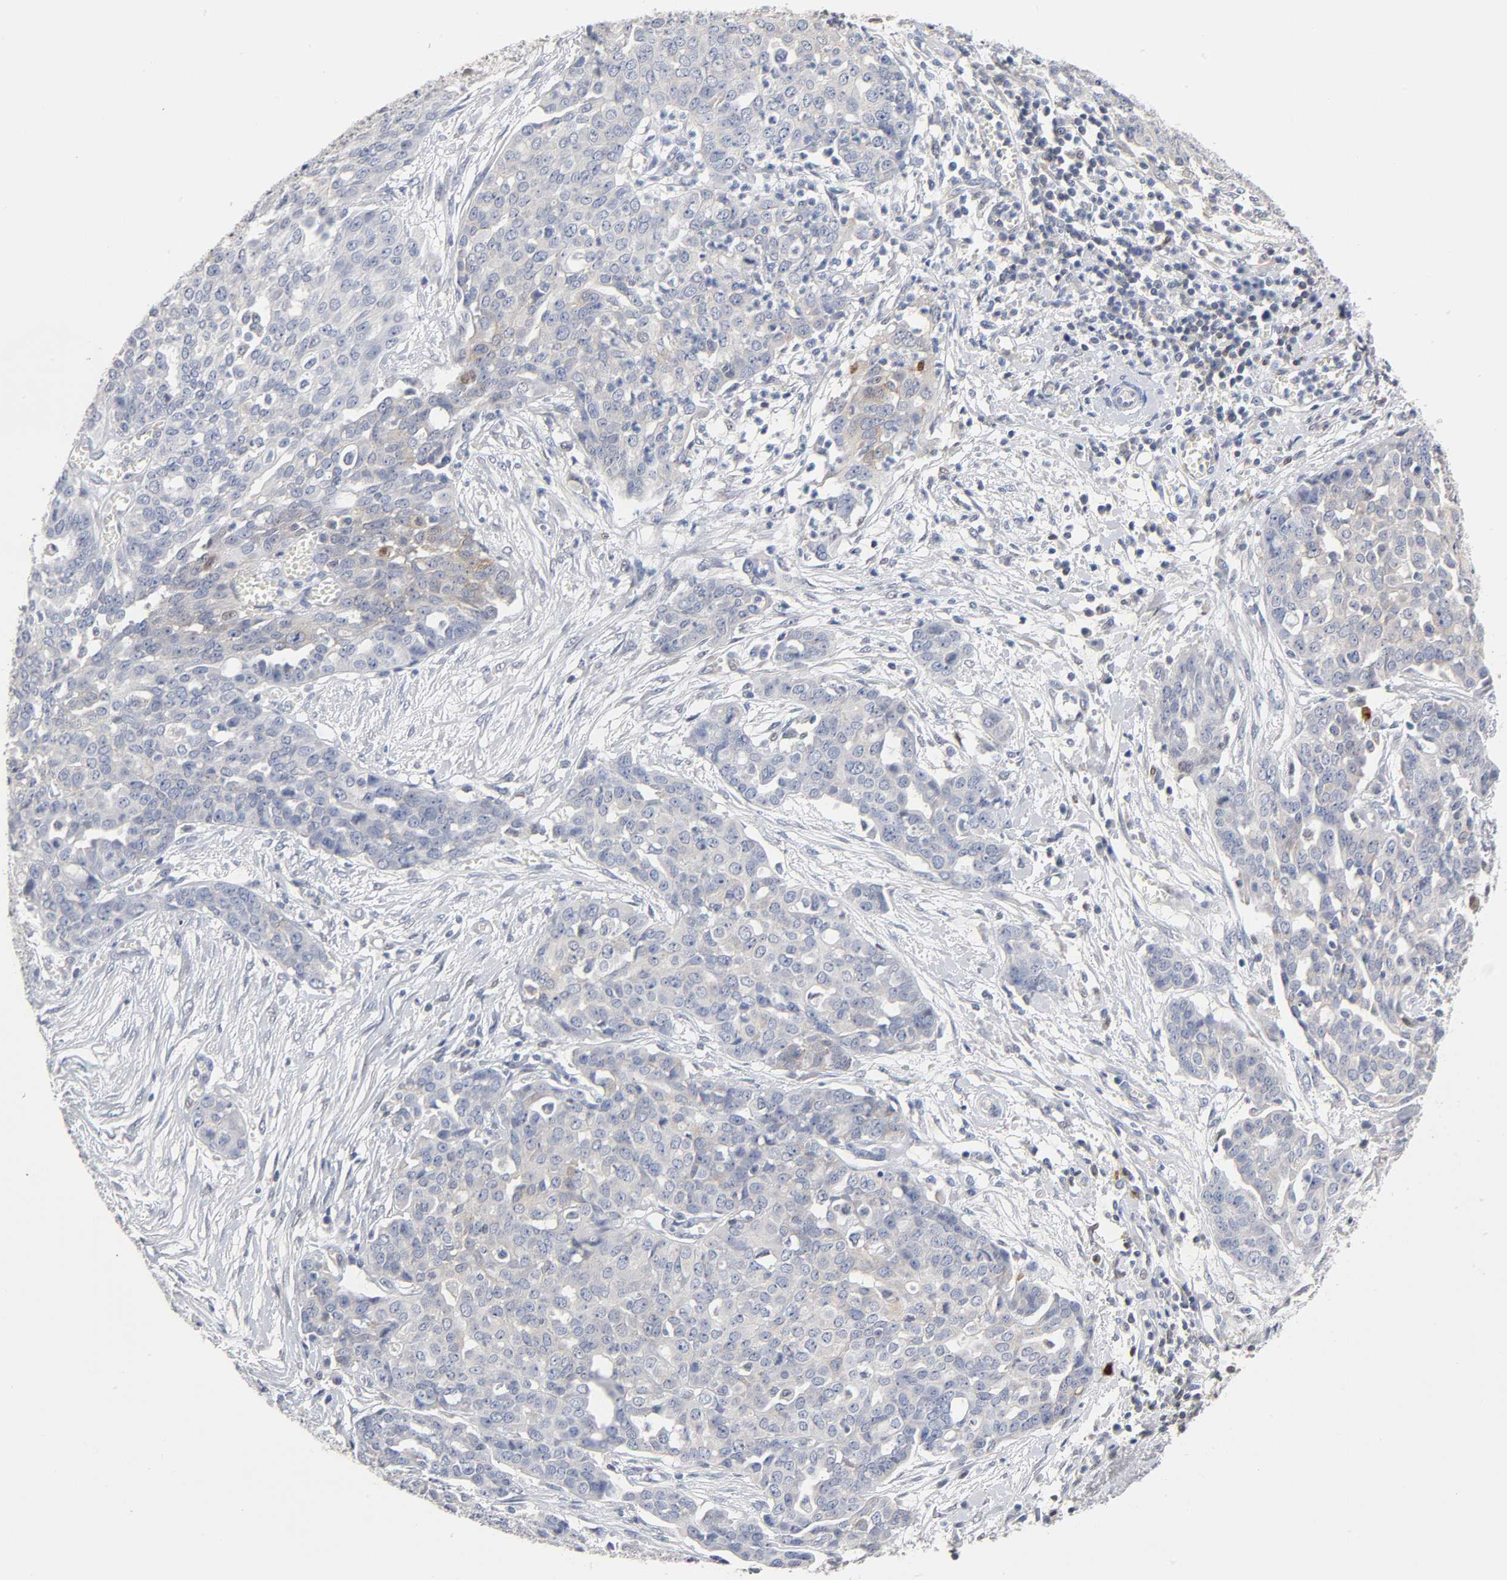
{"staining": {"intensity": "weak", "quantity": "<25%", "location": "cytoplasmic/membranous"}, "tissue": "ovarian cancer", "cell_type": "Tumor cells", "image_type": "cancer", "snomed": [{"axis": "morphology", "description": "Cystadenocarcinoma, serous, NOS"}, {"axis": "topography", "description": "Soft tissue"}, {"axis": "topography", "description": "Ovary"}], "caption": "Immunohistochemical staining of serous cystadenocarcinoma (ovarian) displays no significant positivity in tumor cells.", "gene": "NFATC1", "patient": {"sex": "female", "age": 57}}